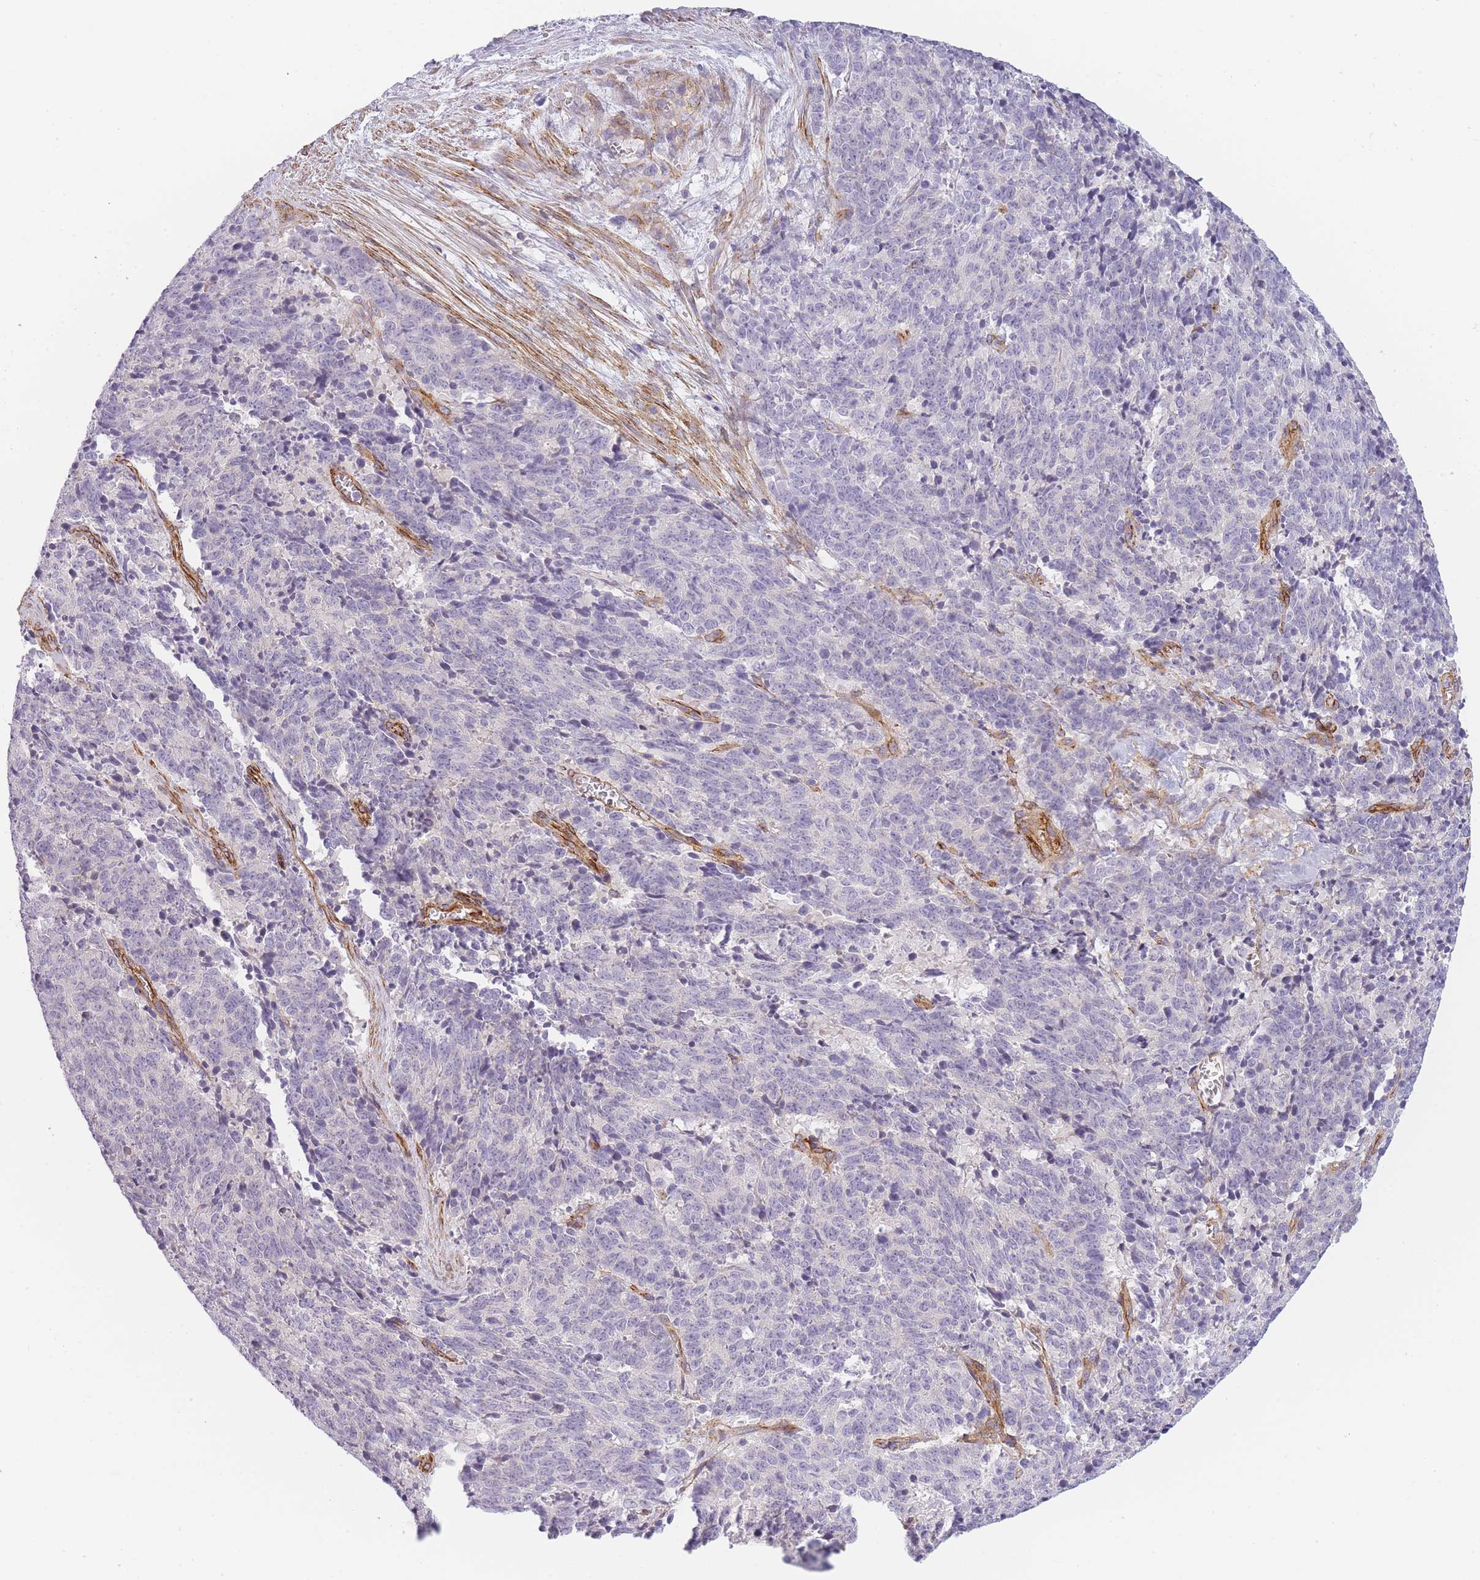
{"staining": {"intensity": "negative", "quantity": "none", "location": "none"}, "tissue": "cervical cancer", "cell_type": "Tumor cells", "image_type": "cancer", "snomed": [{"axis": "morphology", "description": "Squamous cell carcinoma, NOS"}, {"axis": "topography", "description": "Cervix"}], "caption": "This is a micrograph of immunohistochemistry (IHC) staining of cervical cancer, which shows no positivity in tumor cells.", "gene": "OR6B3", "patient": {"sex": "female", "age": 29}}